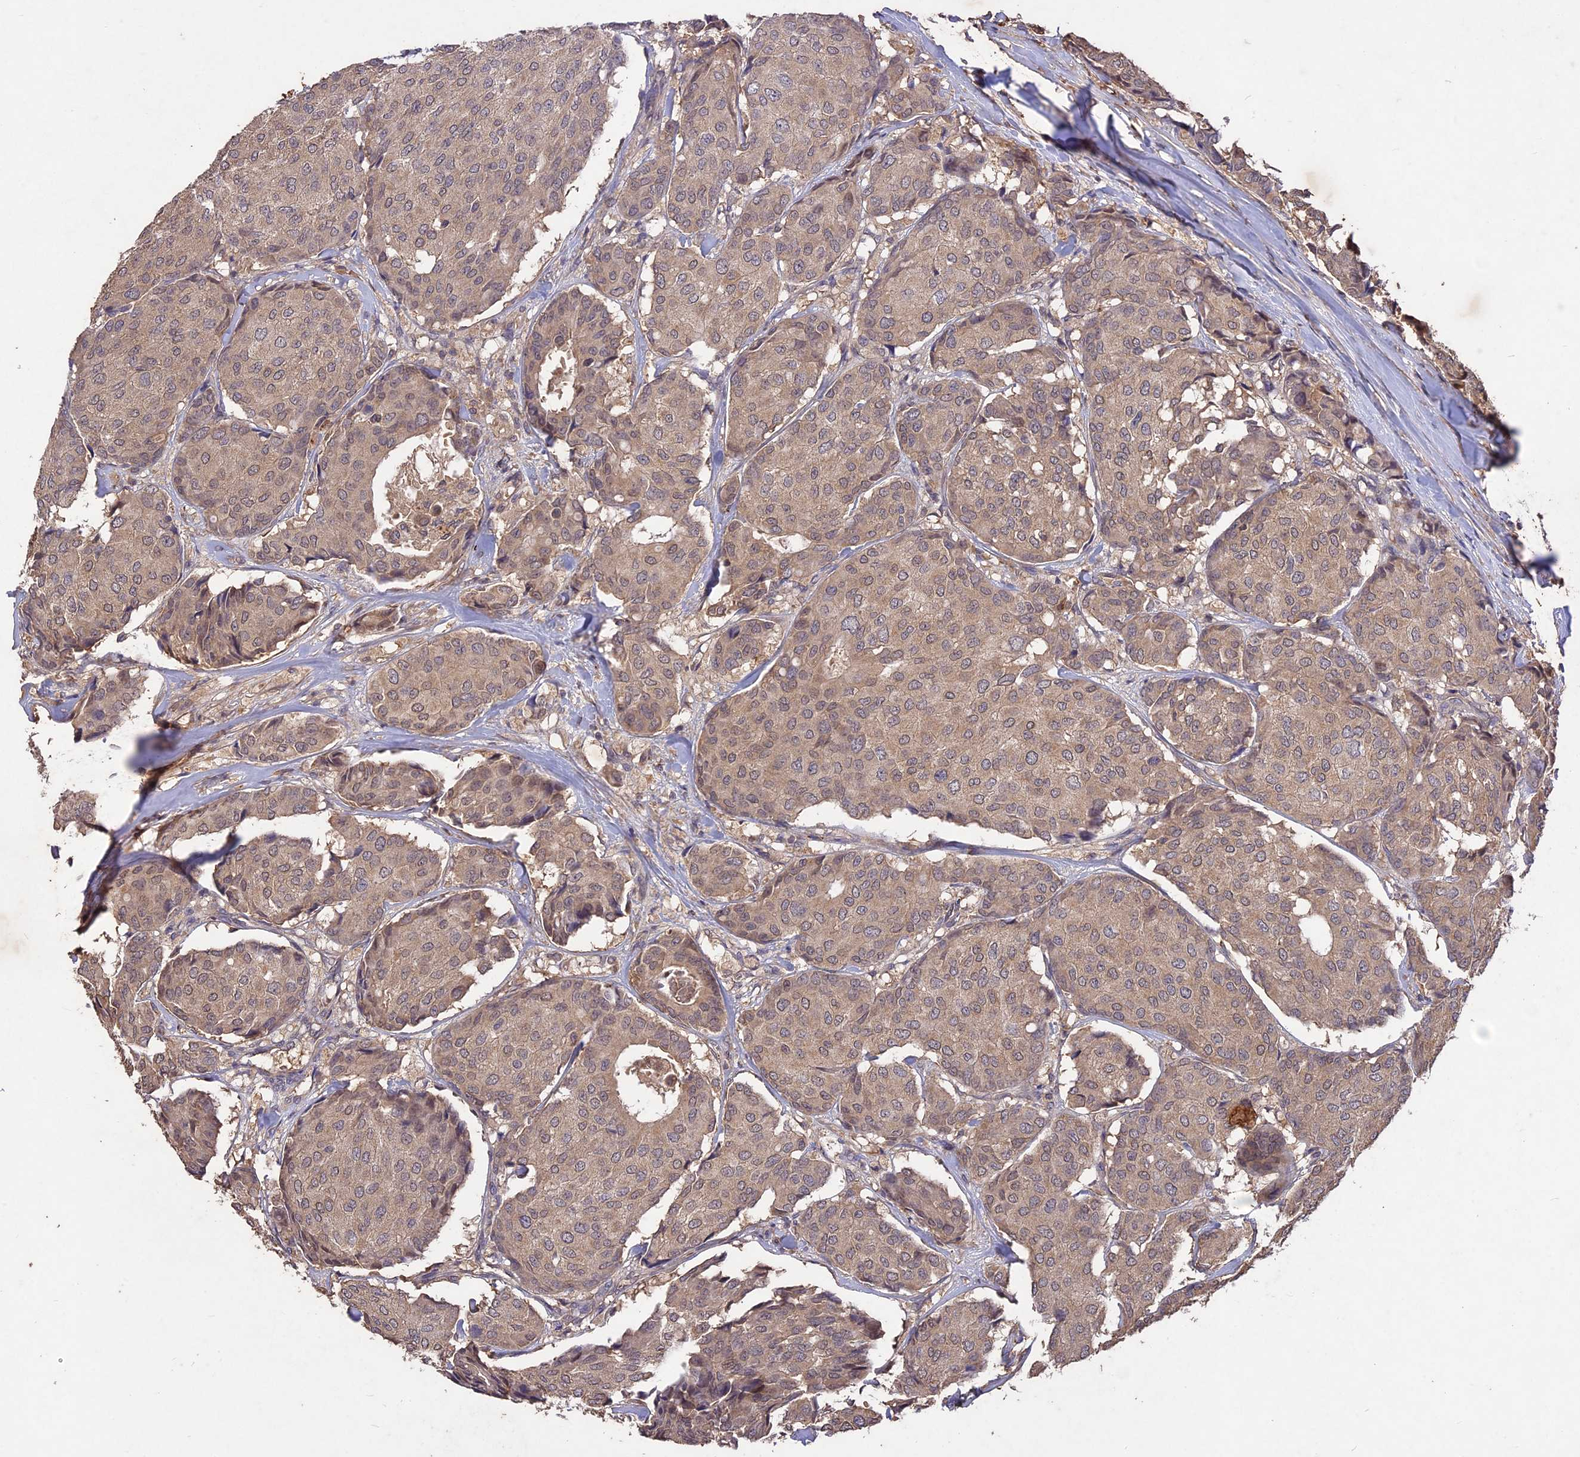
{"staining": {"intensity": "moderate", "quantity": ">75%", "location": "cytoplasmic/membranous"}, "tissue": "breast cancer", "cell_type": "Tumor cells", "image_type": "cancer", "snomed": [{"axis": "morphology", "description": "Duct carcinoma"}, {"axis": "topography", "description": "Breast"}], "caption": "IHC histopathology image of human infiltrating ductal carcinoma (breast) stained for a protein (brown), which exhibits medium levels of moderate cytoplasmic/membranous expression in about >75% of tumor cells.", "gene": "ADO", "patient": {"sex": "female", "age": 75}}